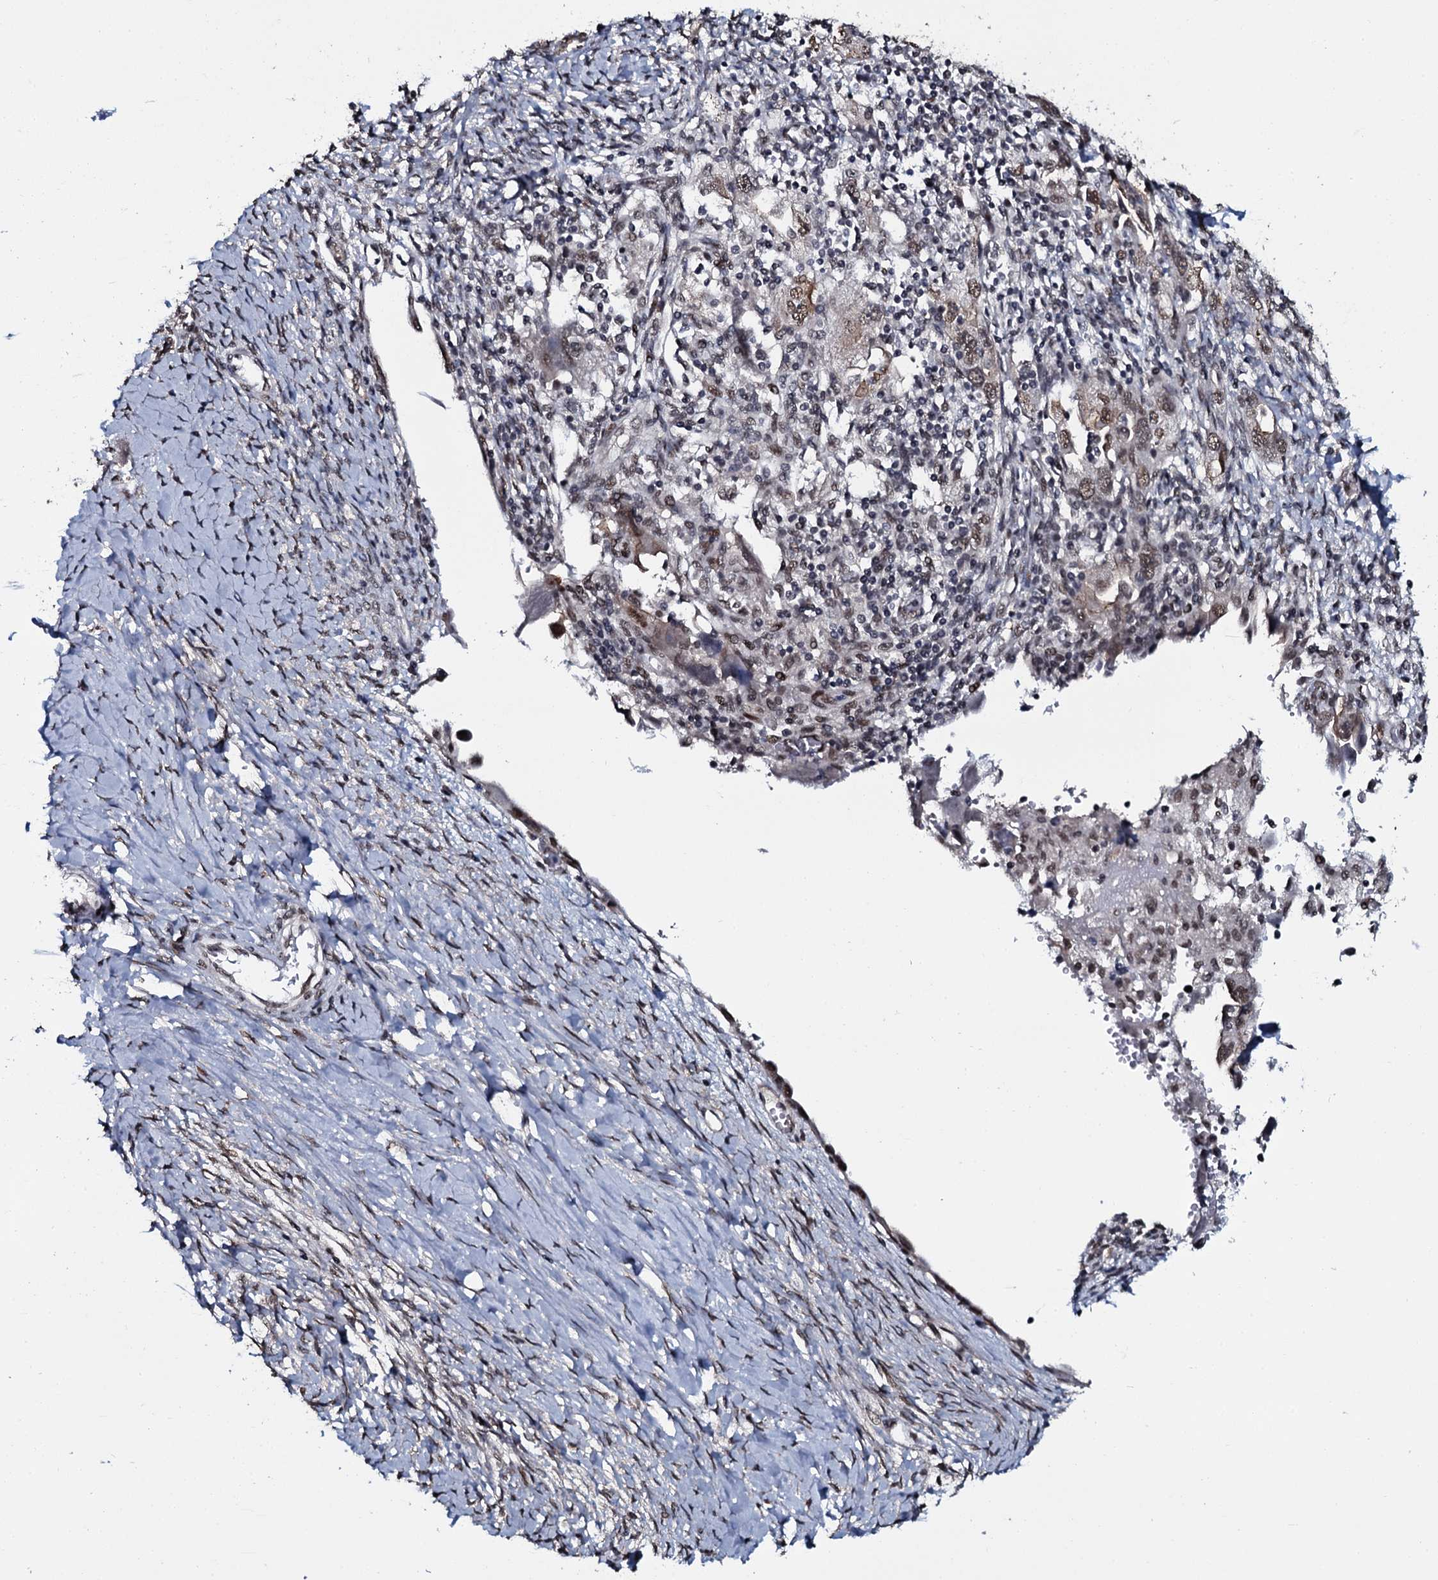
{"staining": {"intensity": "moderate", "quantity": ">75%", "location": "nuclear"}, "tissue": "ovarian cancer", "cell_type": "Tumor cells", "image_type": "cancer", "snomed": [{"axis": "morphology", "description": "Carcinoma, NOS"}, {"axis": "morphology", "description": "Cystadenocarcinoma, serous, NOS"}, {"axis": "topography", "description": "Ovary"}], "caption": "Immunohistochemical staining of human ovarian cancer exhibits medium levels of moderate nuclear protein expression in about >75% of tumor cells.", "gene": "SH2D4B", "patient": {"sex": "female", "age": 69}}